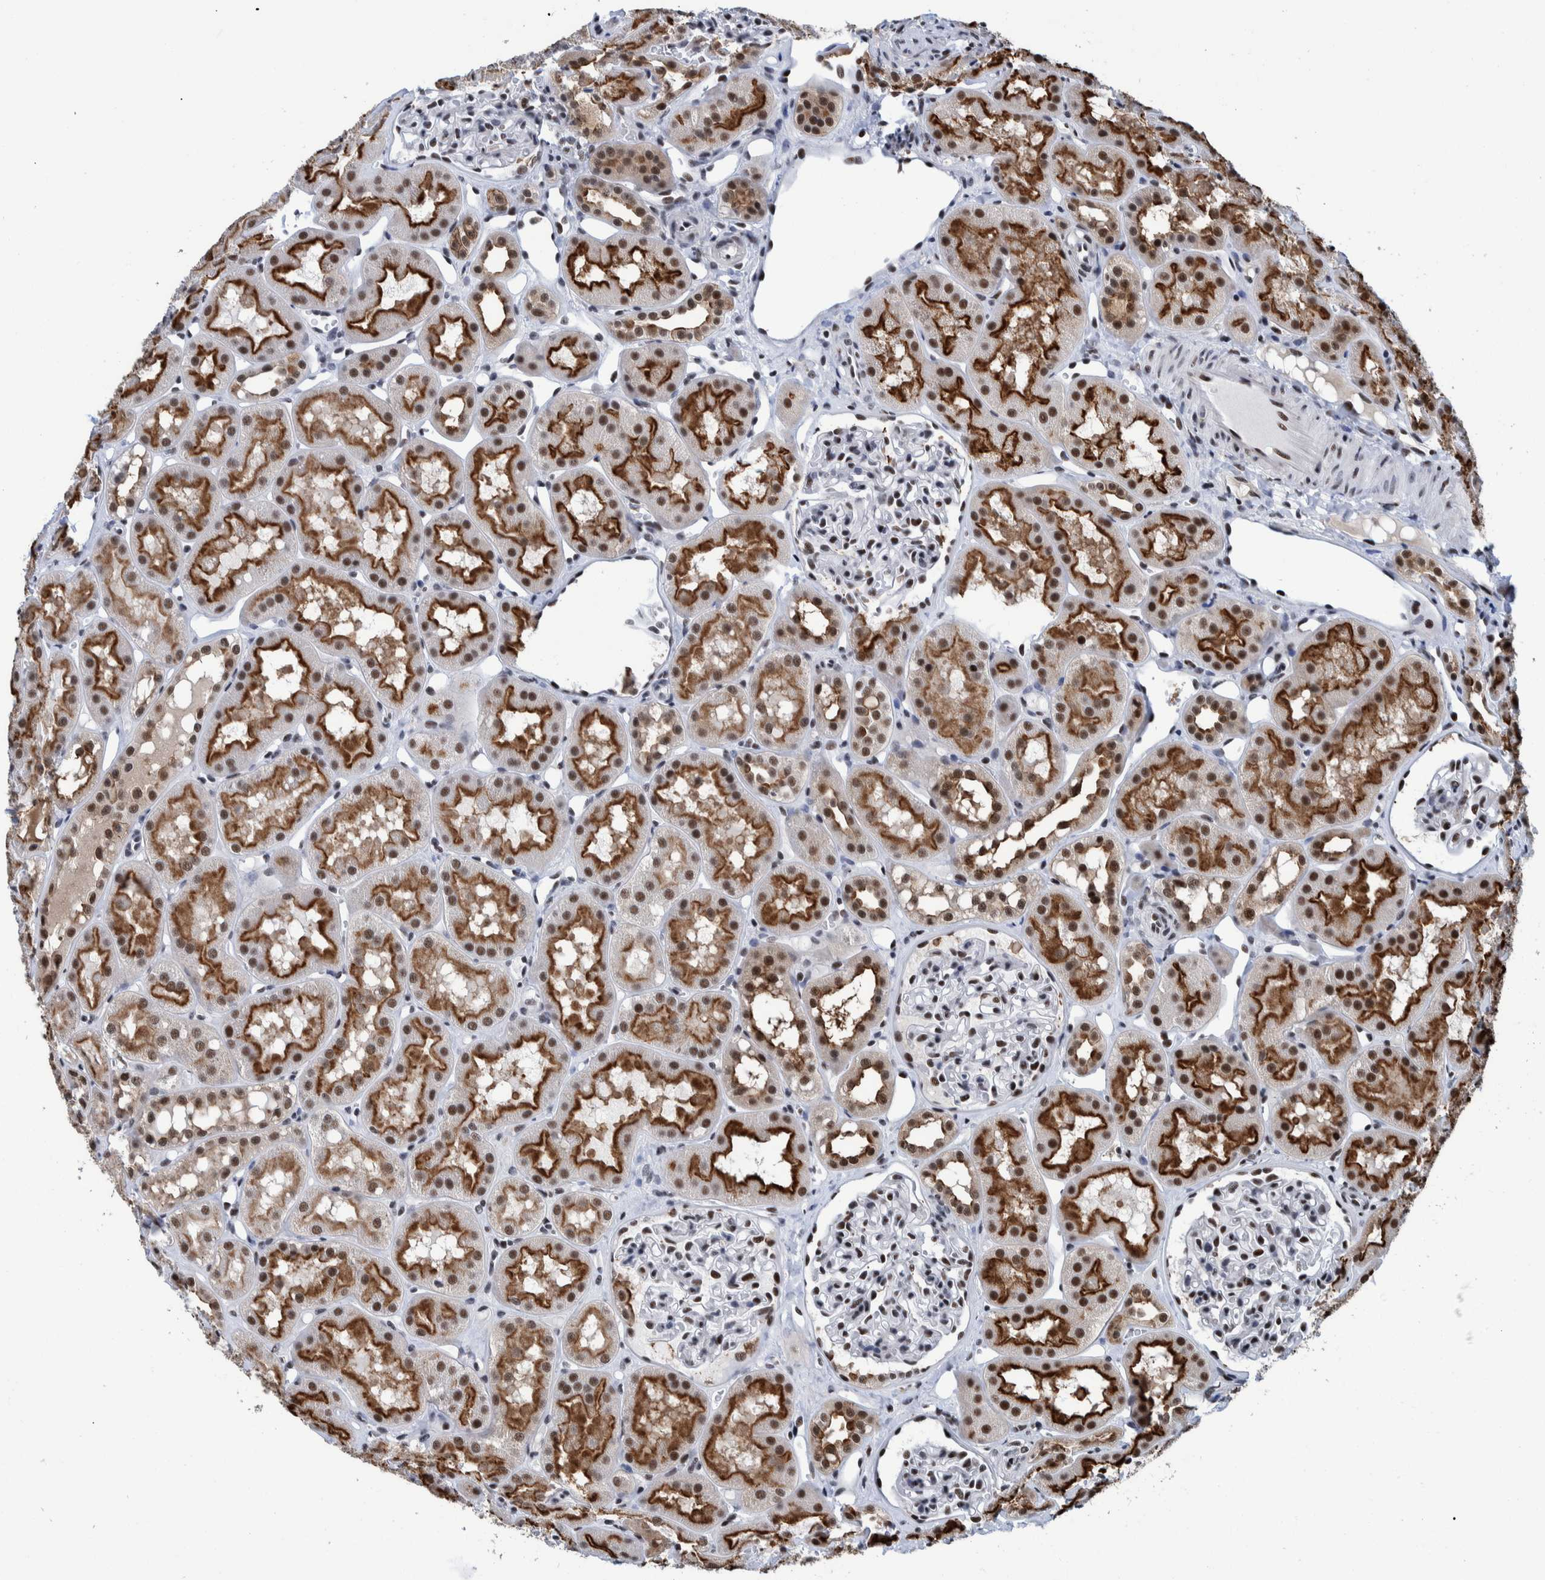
{"staining": {"intensity": "moderate", "quantity": "25%-75%", "location": "nuclear"}, "tissue": "kidney", "cell_type": "Cells in glomeruli", "image_type": "normal", "snomed": [{"axis": "morphology", "description": "Normal tissue, NOS"}, {"axis": "topography", "description": "Kidney"}], "caption": "Brown immunohistochemical staining in benign kidney shows moderate nuclear staining in about 25%-75% of cells in glomeruli. (Stains: DAB (3,3'-diaminobenzidine) in brown, nuclei in blue, Microscopy: brightfield microscopy at high magnification).", "gene": "EFTUD2", "patient": {"sex": "male", "age": 16}}